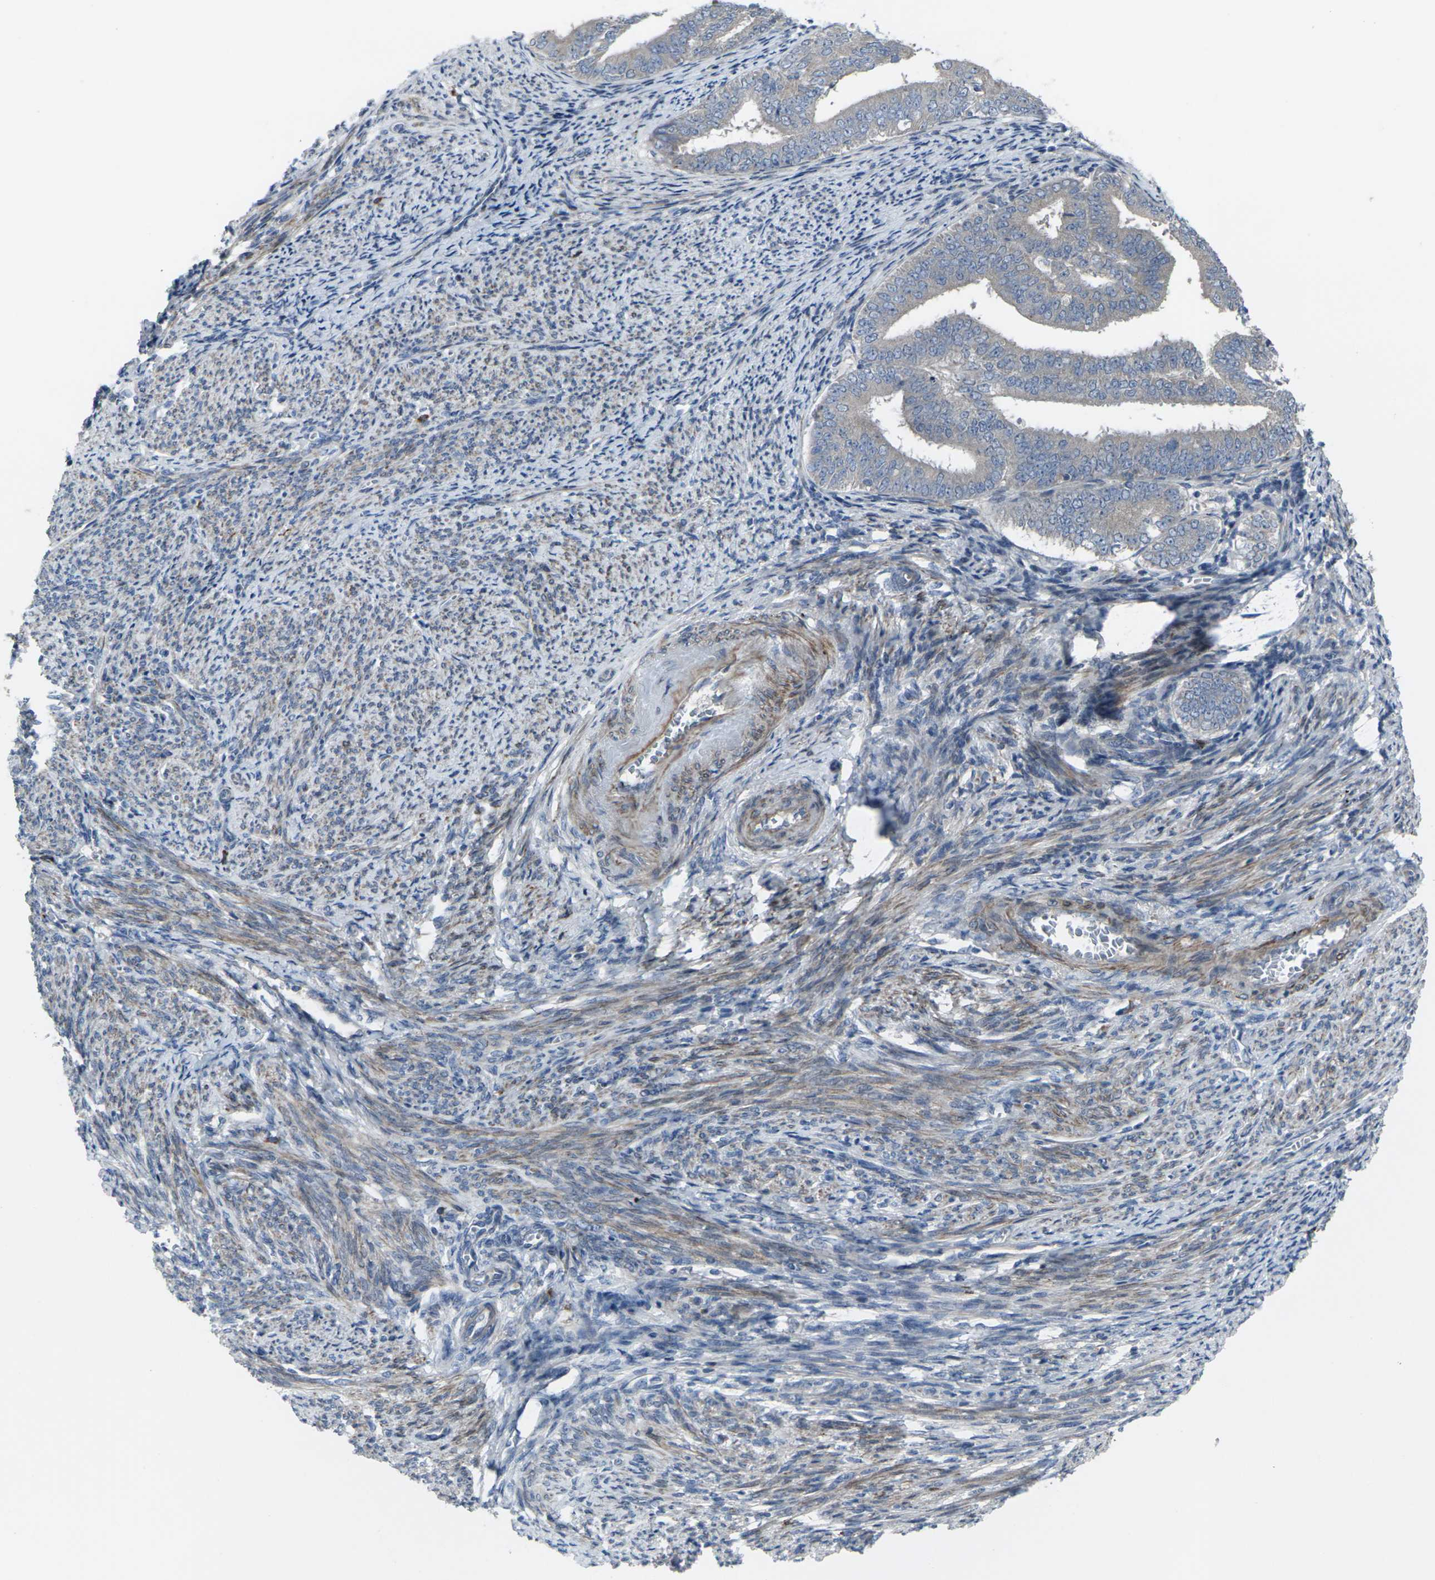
{"staining": {"intensity": "weak", "quantity": ">75%", "location": "cytoplasmic/membranous"}, "tissue": "endometrial cancer", "cell_type": "Tumor cells", "image_type": "cancer", "snomed": [{"axis": "morphology", "description": "Adenocarcinoma, NOS"}, {"axis": "topography", "description": "Endometrium"}], "caption": "Protein analysis of endometrial adenocarcinoma tissue shows weak cytoplasmic/membranous staining in approximately >75% of tumor cells. (Brightfield microscopy of DAB IHC at high magnification).", "gene": "CCR10", "patient": {"sex": "female", "age": 63}}